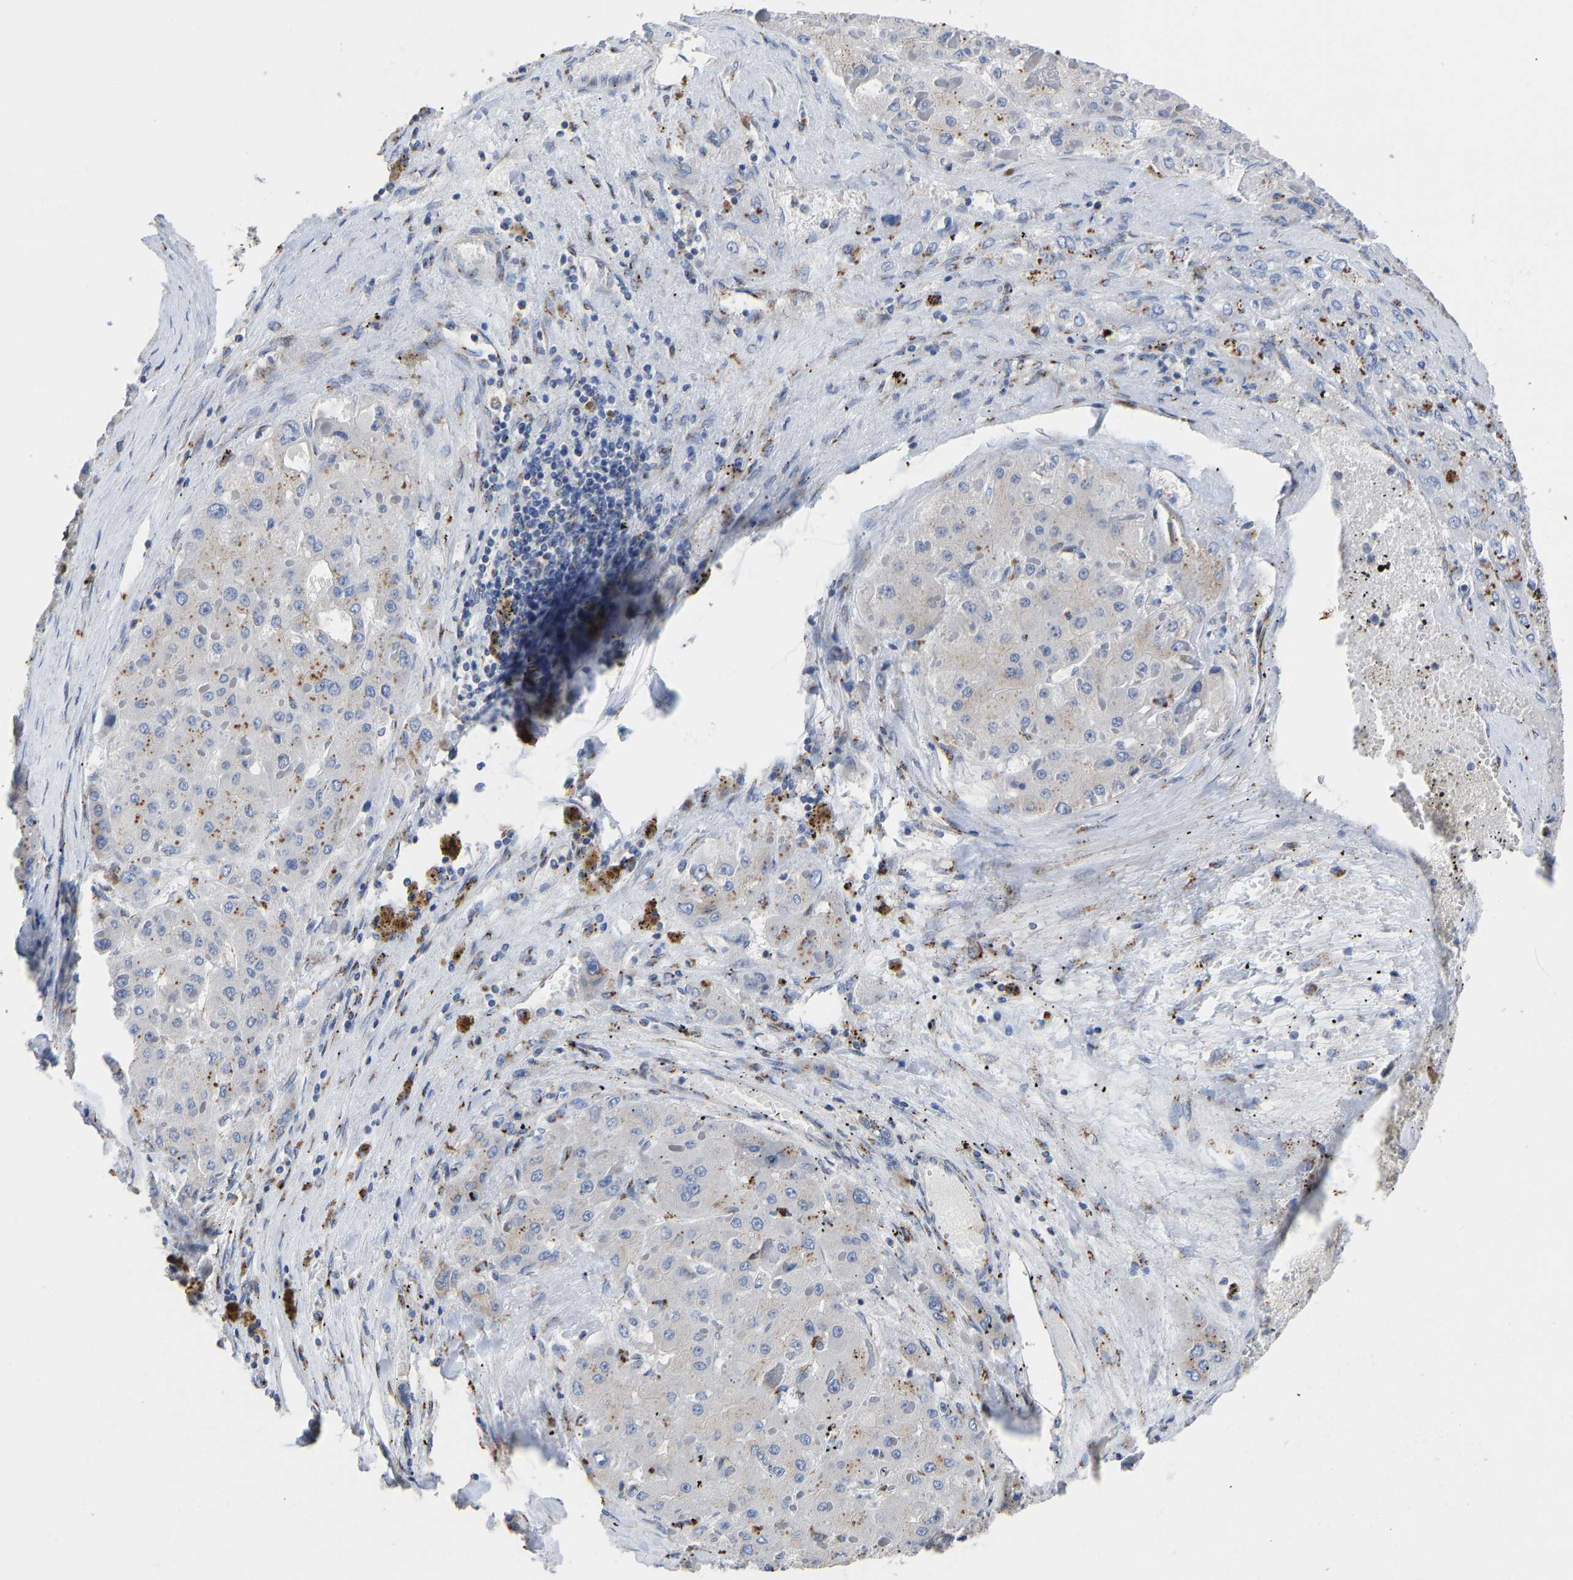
{"staining": {"intensity": "moderate", "quantity": "<25%", "location": "cytoplasmic/membranous"}, "tissue": "liver cancer", "cell_type": "Tumor cells", "image_type": "cancer", "snomed": [{"axis": "morphology", "description": "Carcinoma, Hepatocellular, NOS"}, {"axis": "topography", "description": "Liver"}], "caption": "IHC micrograph of neoplastic tissue: liver cancer stained using immunohistochemistry (IHC) exhibits low levels of moderate protein expression localized specifically in the cytoplasmic/membranous of tumor cells, appearing as a cytoplasmic/membranous brown color.", "gene": "TMEM87A", "patient": {"sex": "female", "age": 73}}